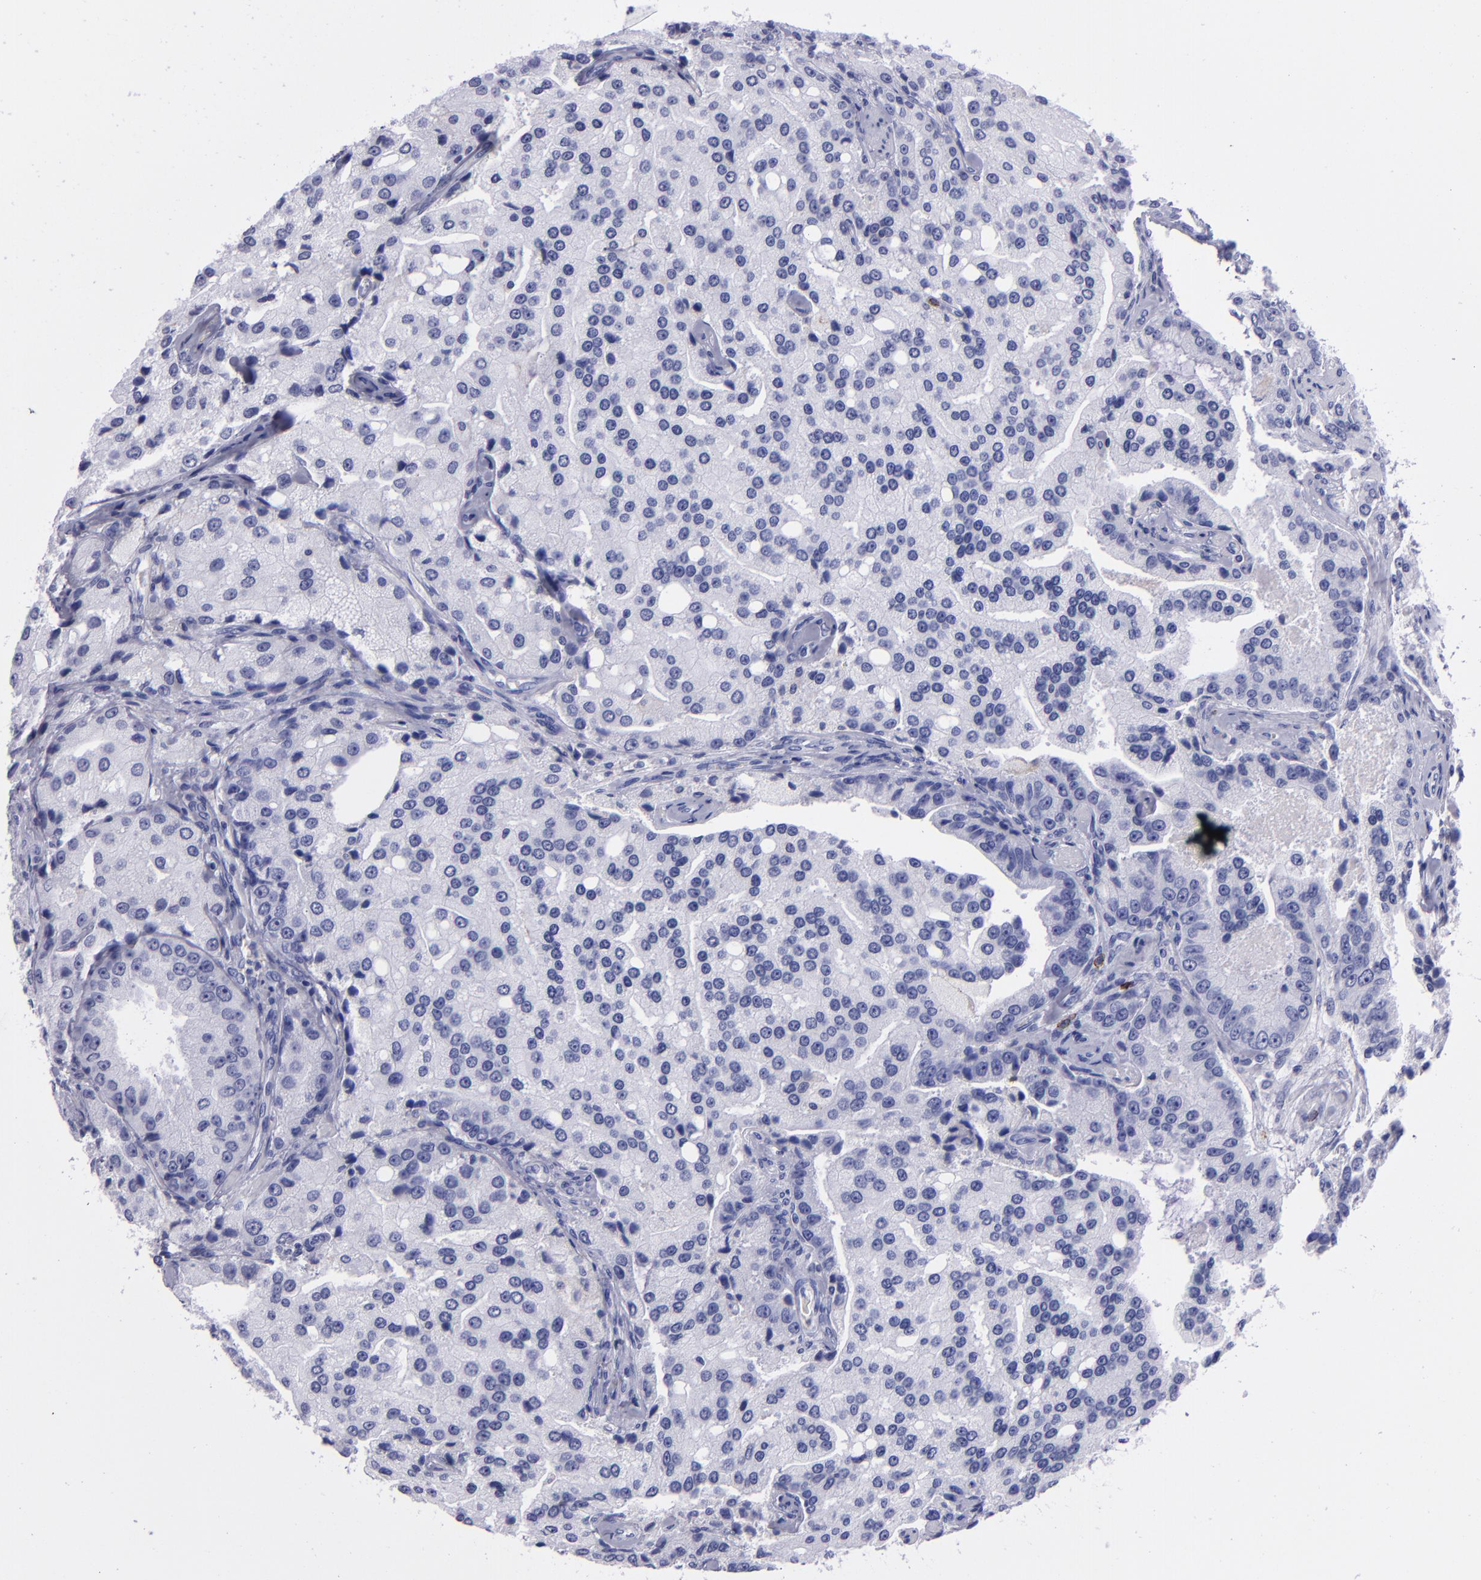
{"staining": {"intensity": "negative", "quantity": "none", "location": "none"}, "tissue": "prostate cancer", "cell_type": "Tumor cells", "image_type": "cancer", "snomed": [{"axis": "morphology", "description": "Adenocarcinoma, Medium grade"}, {"axis": "topography", "description": "Prostate"}], "caption": "A micrograph of human adenocarcinoma (medium-grade) (prostate) is negative for staining in tumor cells. Nuclei are stained in blue.", "gene": "CD37", "patient": {"sex": "male", "age": 72}}